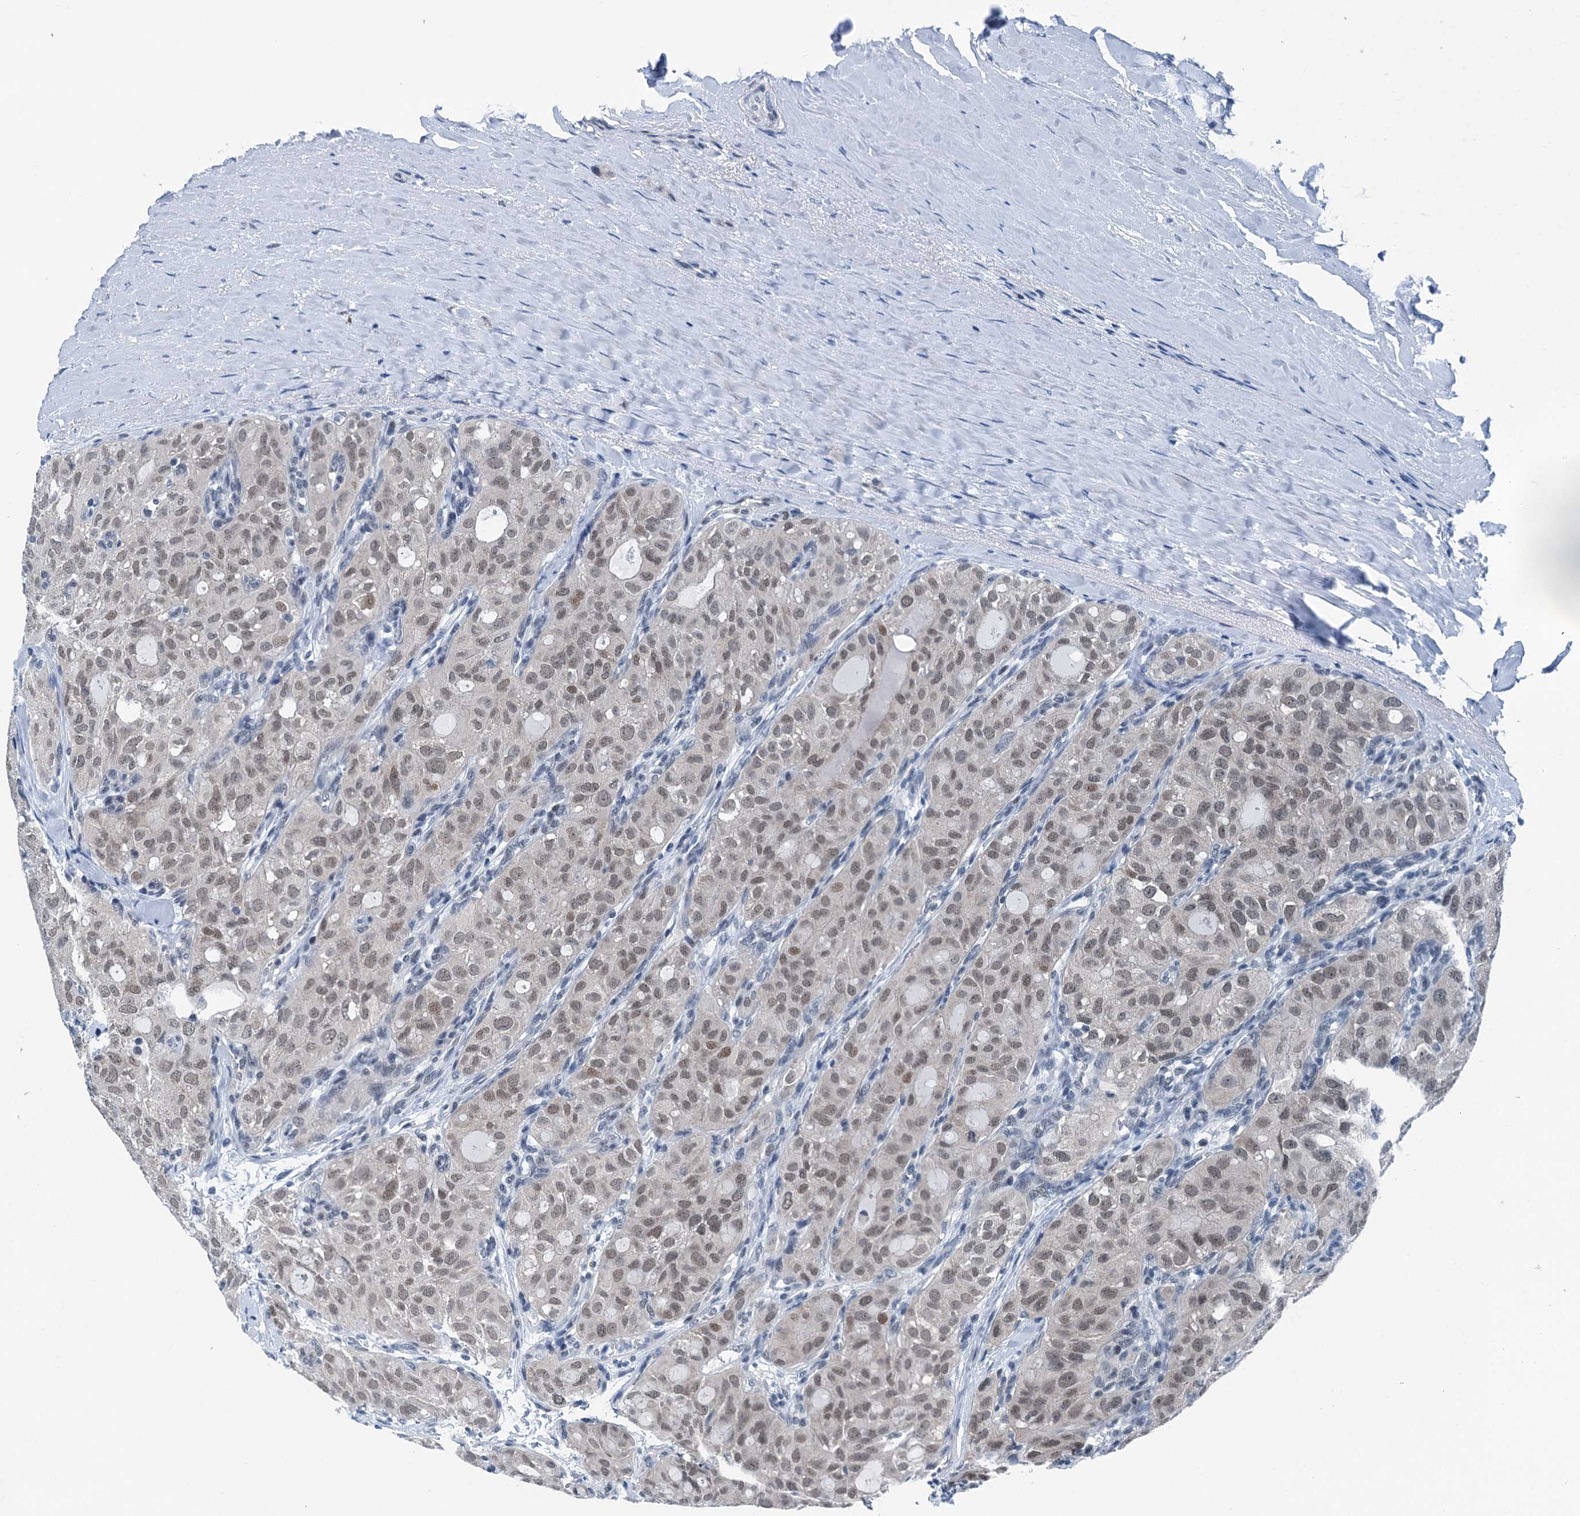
{"staining": {"intensity": "weak", "quantity": "25%-75%", "location": "nuclear"}, "tissue": "thyroid cancer", "cell_type": "Tumor cells", "image_type": "cancer", "snomed": [{"axis": "morphology", "description": "Follicular adenoma carcinoma, NOS"}, {"axis": "topography", "description": "Thyroid gland"}], "caption": "DAB immunohistochemical staining of thyroid cancer reveals weak nuclear protein positivity in approximately 25%-75% of tumor cells.", "gene": "TRPT1", "patient": {"sex": "male", "age": 75}}